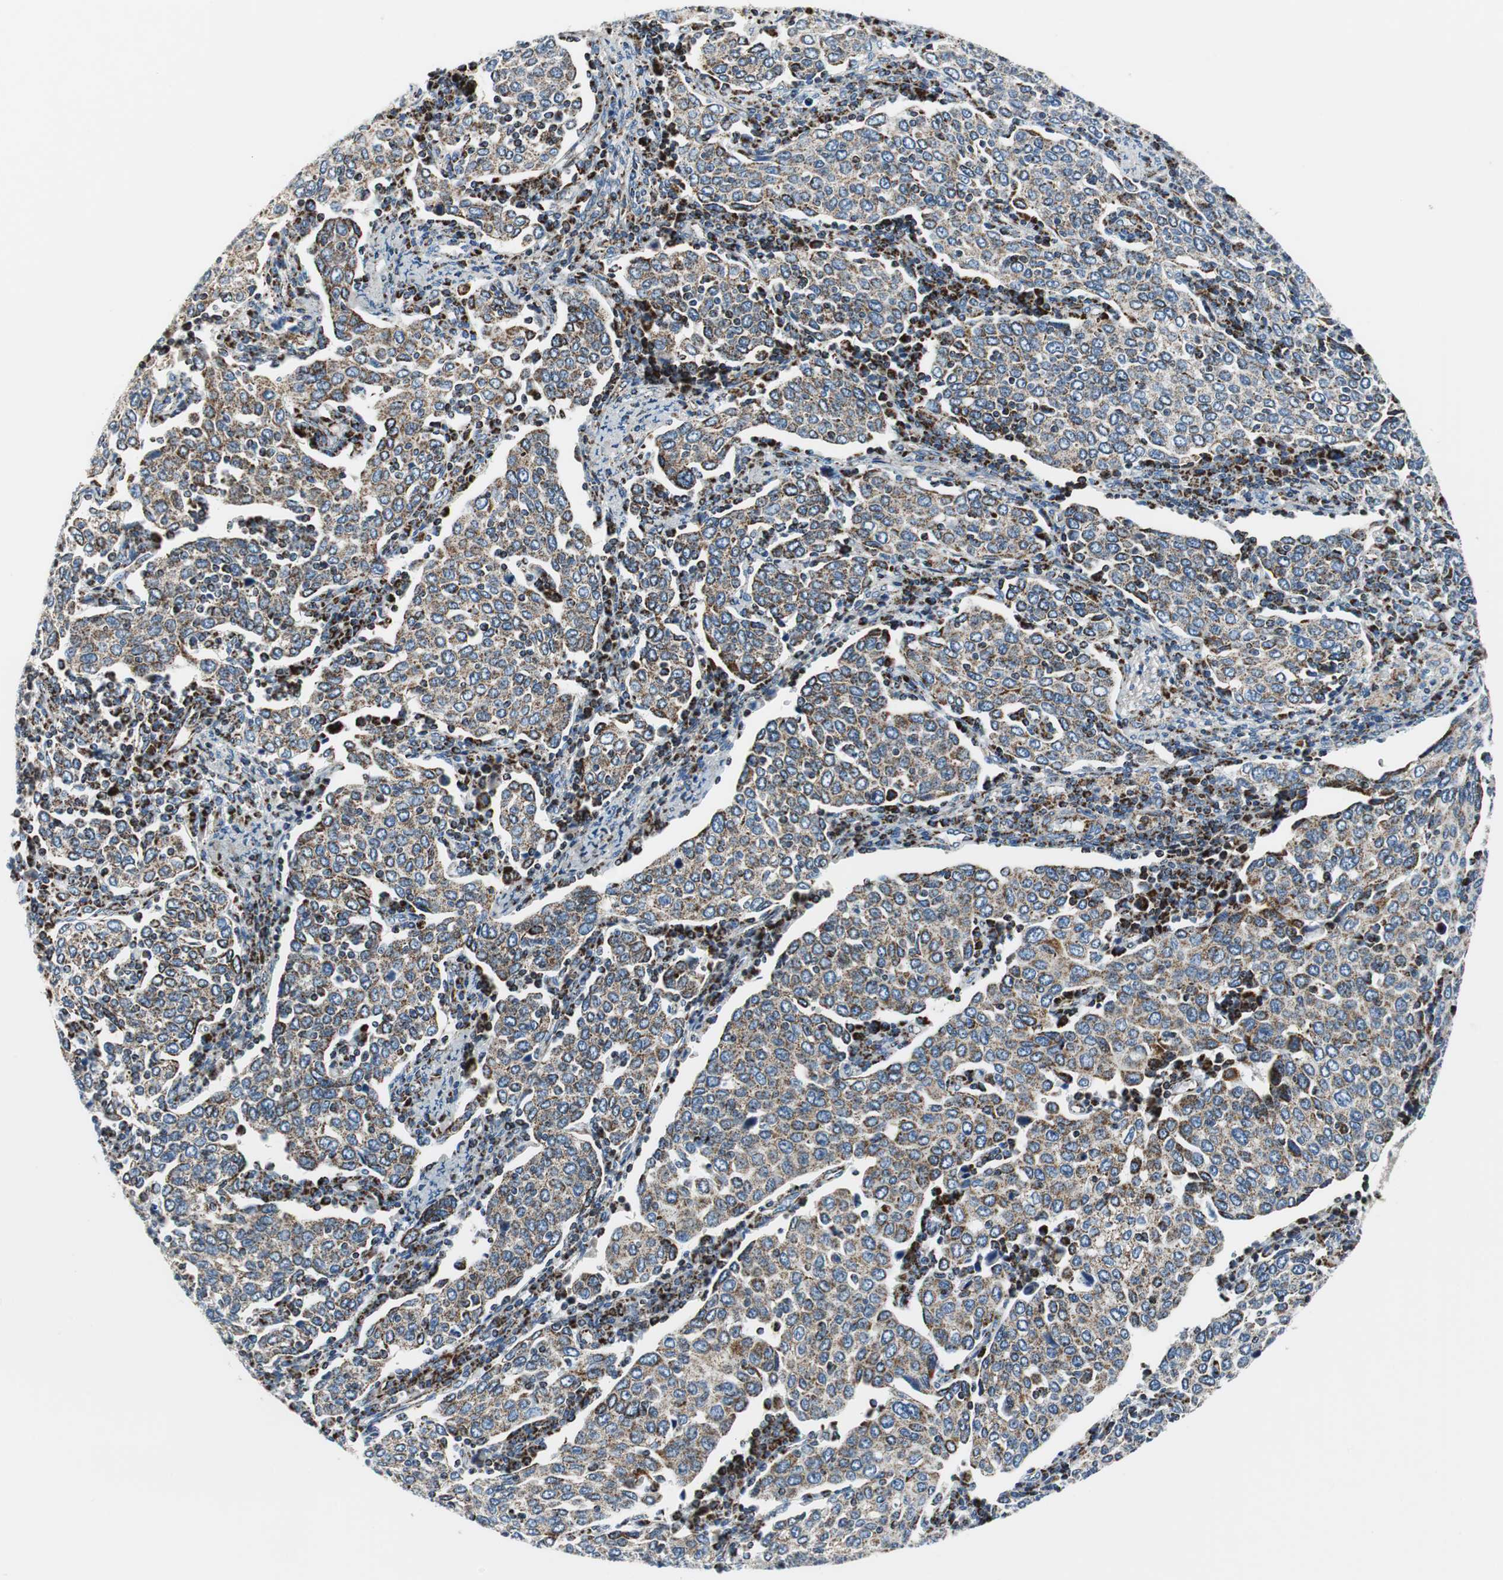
{"staining": {"intensity": "moderate", "quantity": ">75%", "location": "cytoplasmic/membranous"}, "tissue": "cervical cancer", "cell_type": "Tumor cells", "image_type": "cancer", "snomed": [{"axis": "morphology", "description": "Squamous cell carcinoma, NOS"}, {"axis": "topography", "description": "Cervix"}], "caption": "High-magnification brightfield microscopy of cervical squamous cell carcinoma stained with DAB (3,3'-diaminobenzidine) (brown) and counterstained with hematoxylin (blue). tumor cells exhibit moderate cytoplasmic/membranous staining is appreciated in approximately>75% of cells.", "gene": "C1QTNF7", "patient": {"sex": "female", "age": 40}}